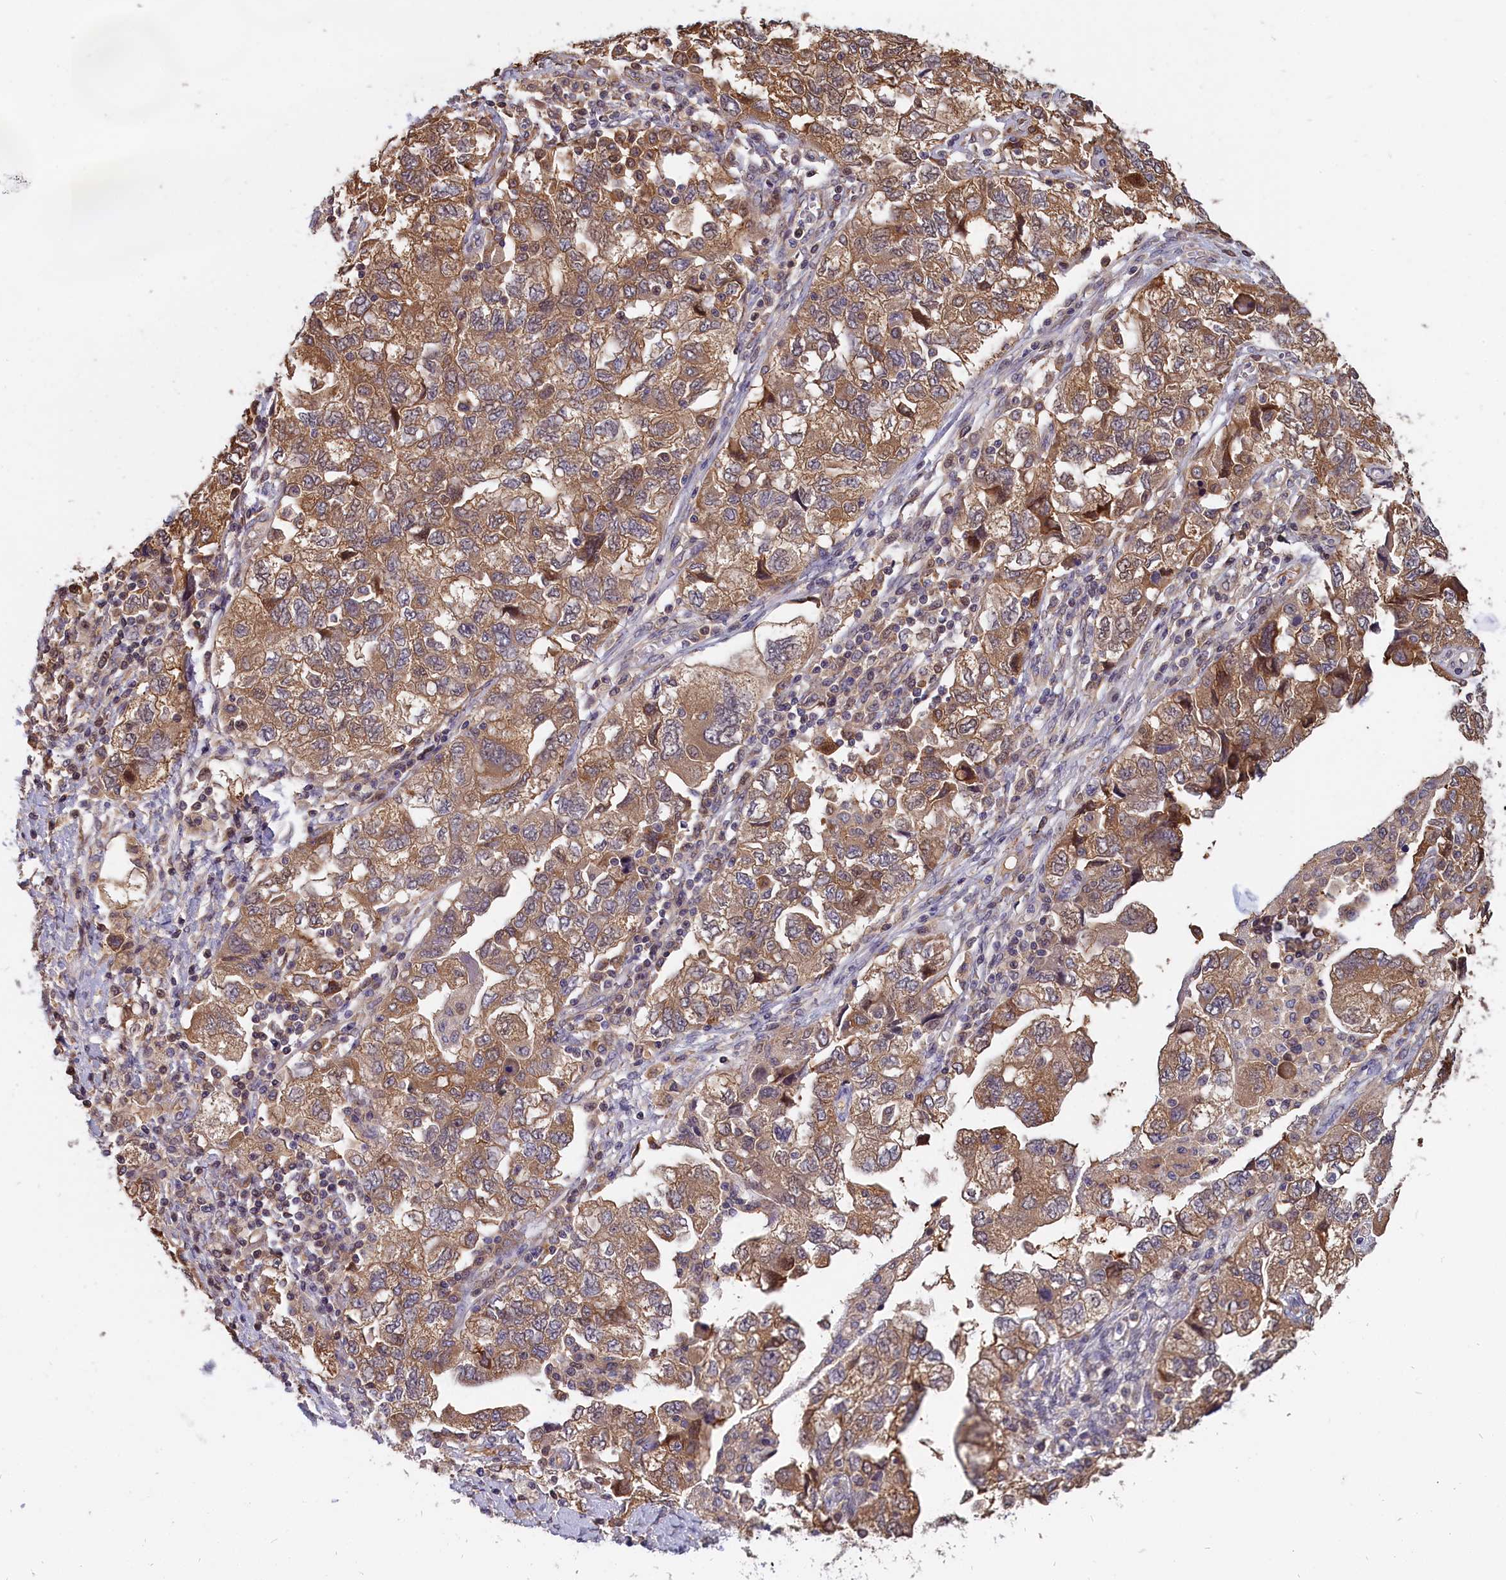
{"staining": {"intensity": "moderate", "quantity": ">75%", "location": "cytoplasmic/membranous"}, "tissue": "ovarian cancer", "cell_type": "Tumor cells", "image_type": "cancer", "snomed": [{"axis": "morphology", "description": "Carcinoma, NOS"}, {"axis": "morphology", "description": "Cystadenocarcinoma, serous, NOS"}, {"axis": "topography", "description": "Ovary"}], "caption": "High-power microscopy captured an immunohistochemistry micrograph of ovarian cancer, revealing moderate cytoplasmic/membranous staining in approximately >75% of tumor cells.", "gene": "ABCC8", "patient": {"sex": "female", "age": 69}}